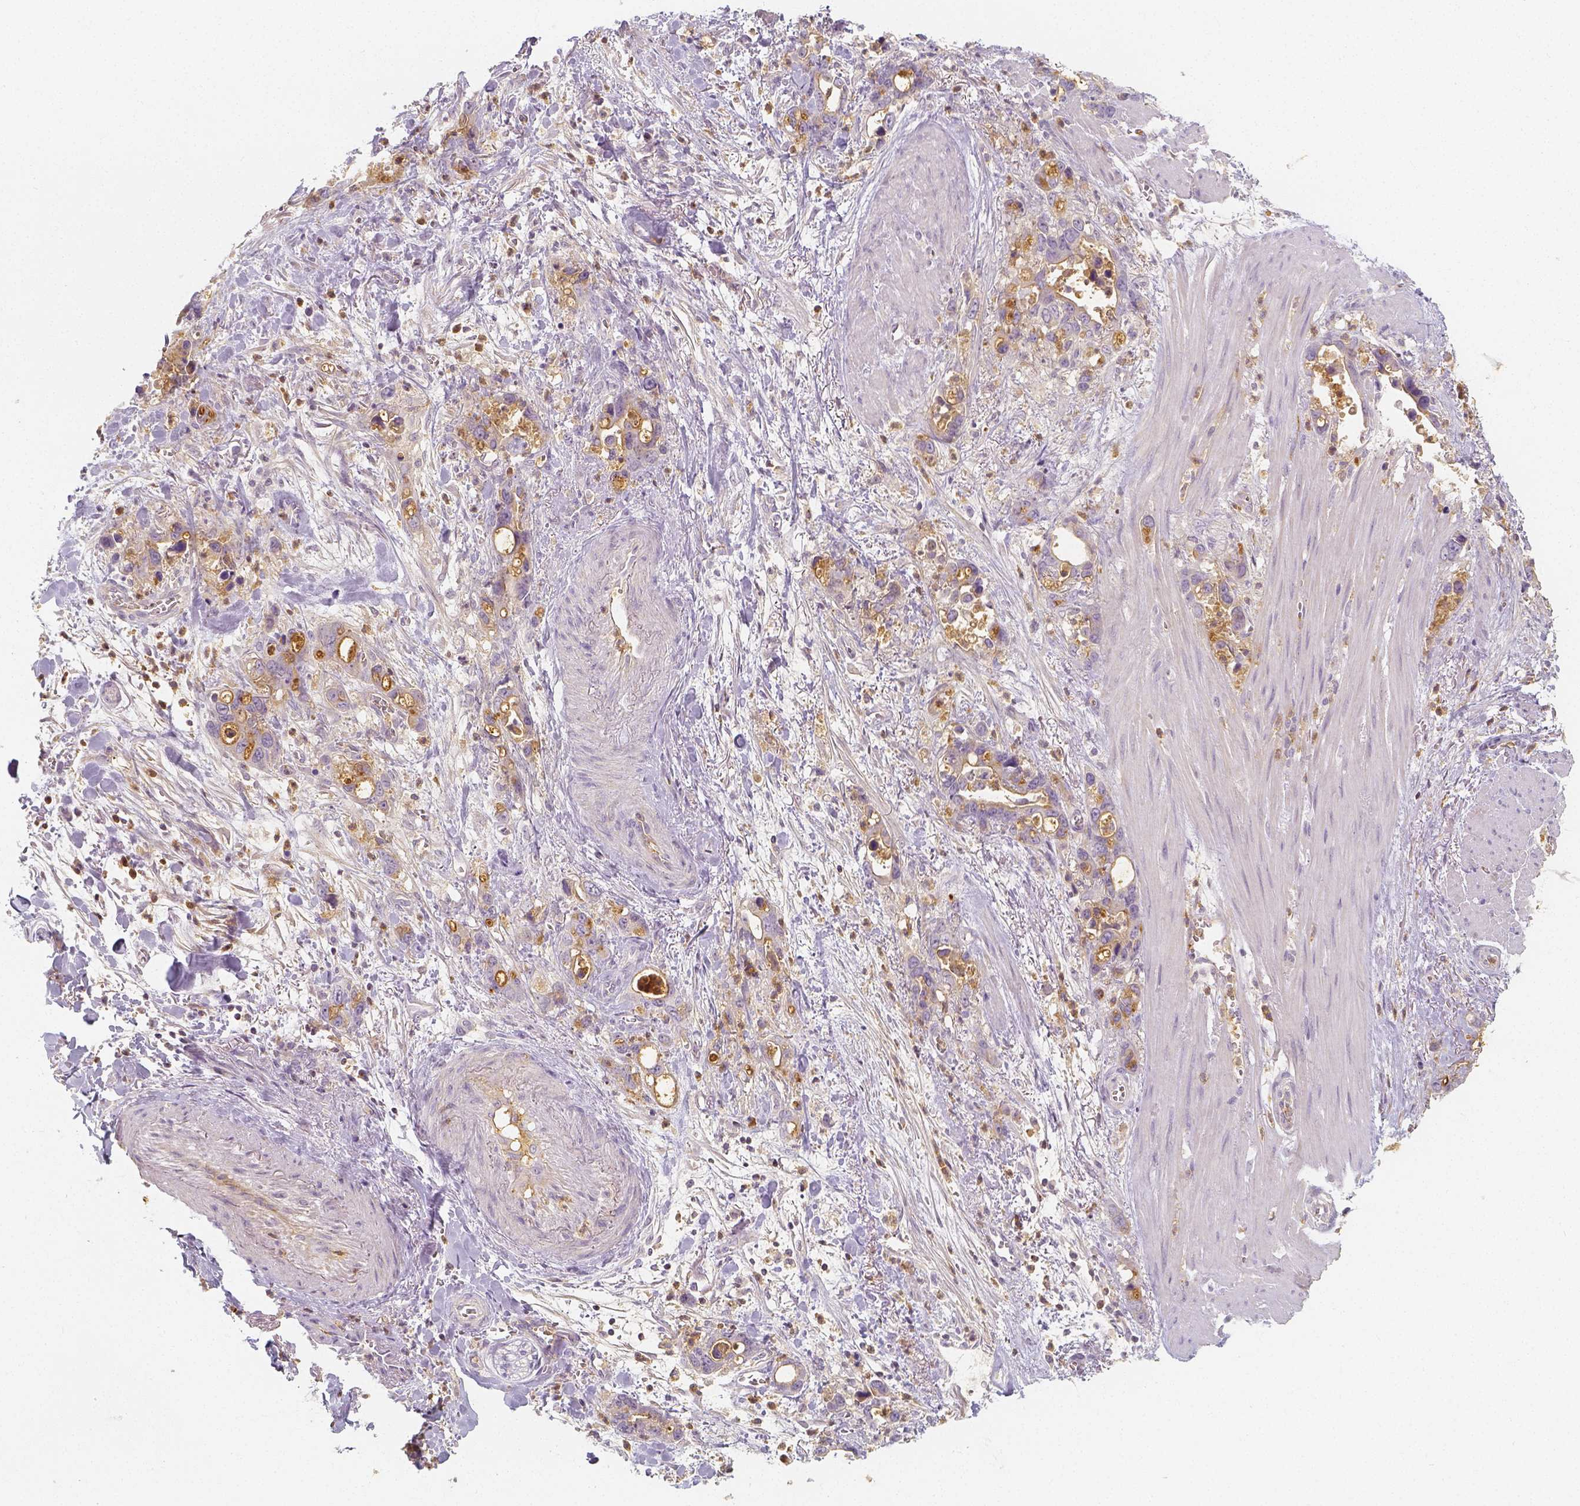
{"staining": {"intensity": "moderate", "quantity": ">75%", "location": "cytoplasmic/membranous"}, "tissue": "stomach cancer", "cell_type": "Tumor cells", "image_type": "cancer", "snomed": [{"axis": "morphology", "description": "Normal tissue, NOS"}, {"axis": "morphology", "description": "Adenocarcinoma, NOS"}, {"axis": "topography", "description": "Esophagus"}, {"axis": "topography", "description": "Stomach, upper"}], "caption": "Protein staining reveals moderate cytoplasmic/membranous expression in approximately >75% of tumor cells in stomach adenocarcinoma.", "gene": "PTPRJ", "patient": {"sex": "male", "age": 74}}